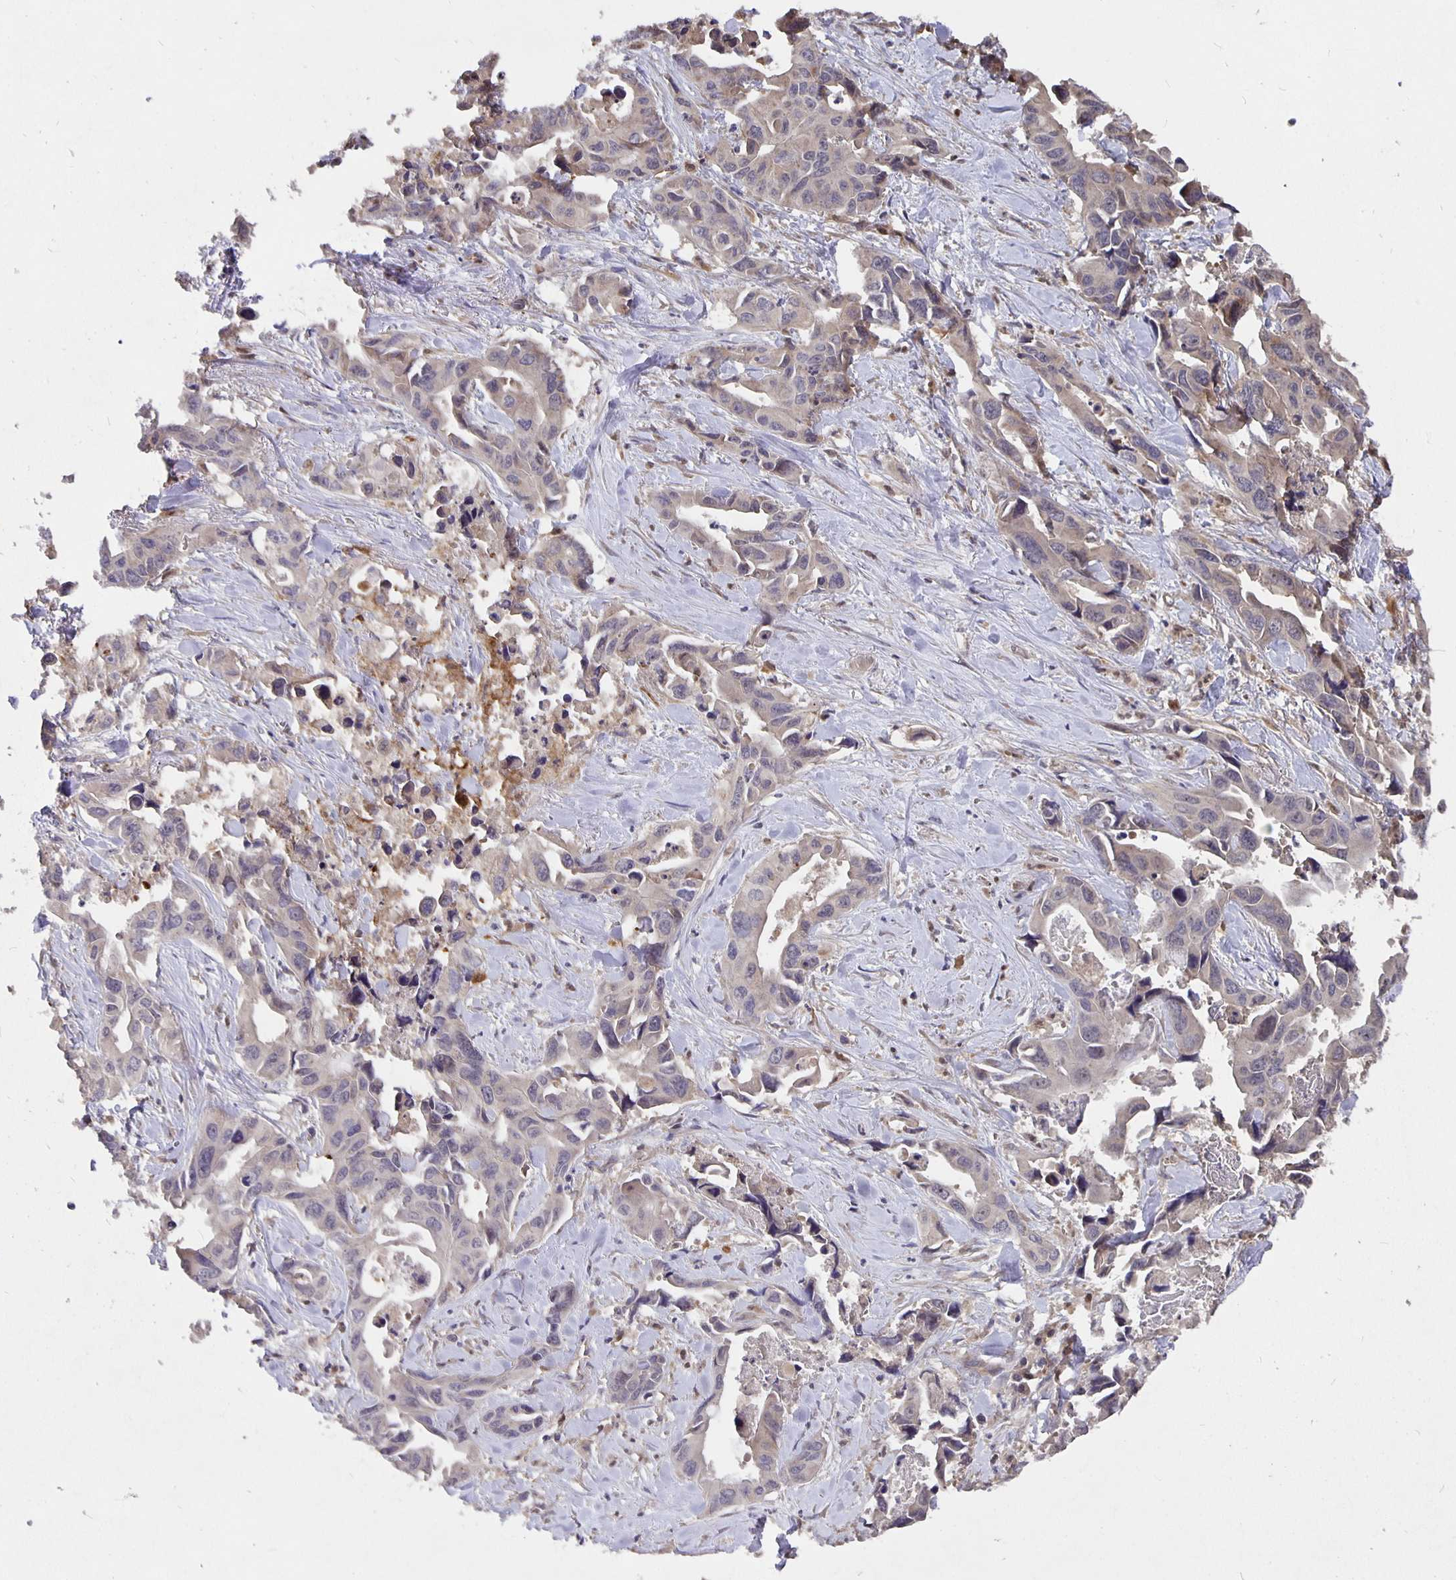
{"staining": {"intensity": "weak", "quantity": "<25%", "location": "cytoplasmic/membranous"}, "tissue": "lung cancer", "cell_type": "Tumor cells", "image_type": "cancer", "snomed": [{"axis": "morphology", "description": "Adenocarcinoma, NOS"}, {"axis": "topography", "description": "Lung"}], "caption": "Tumor cells show no significant protein expression in lung cancer (adenocarcinoma).", "gene": "NOG", "patient": {"sex": "male", "age": 64}}